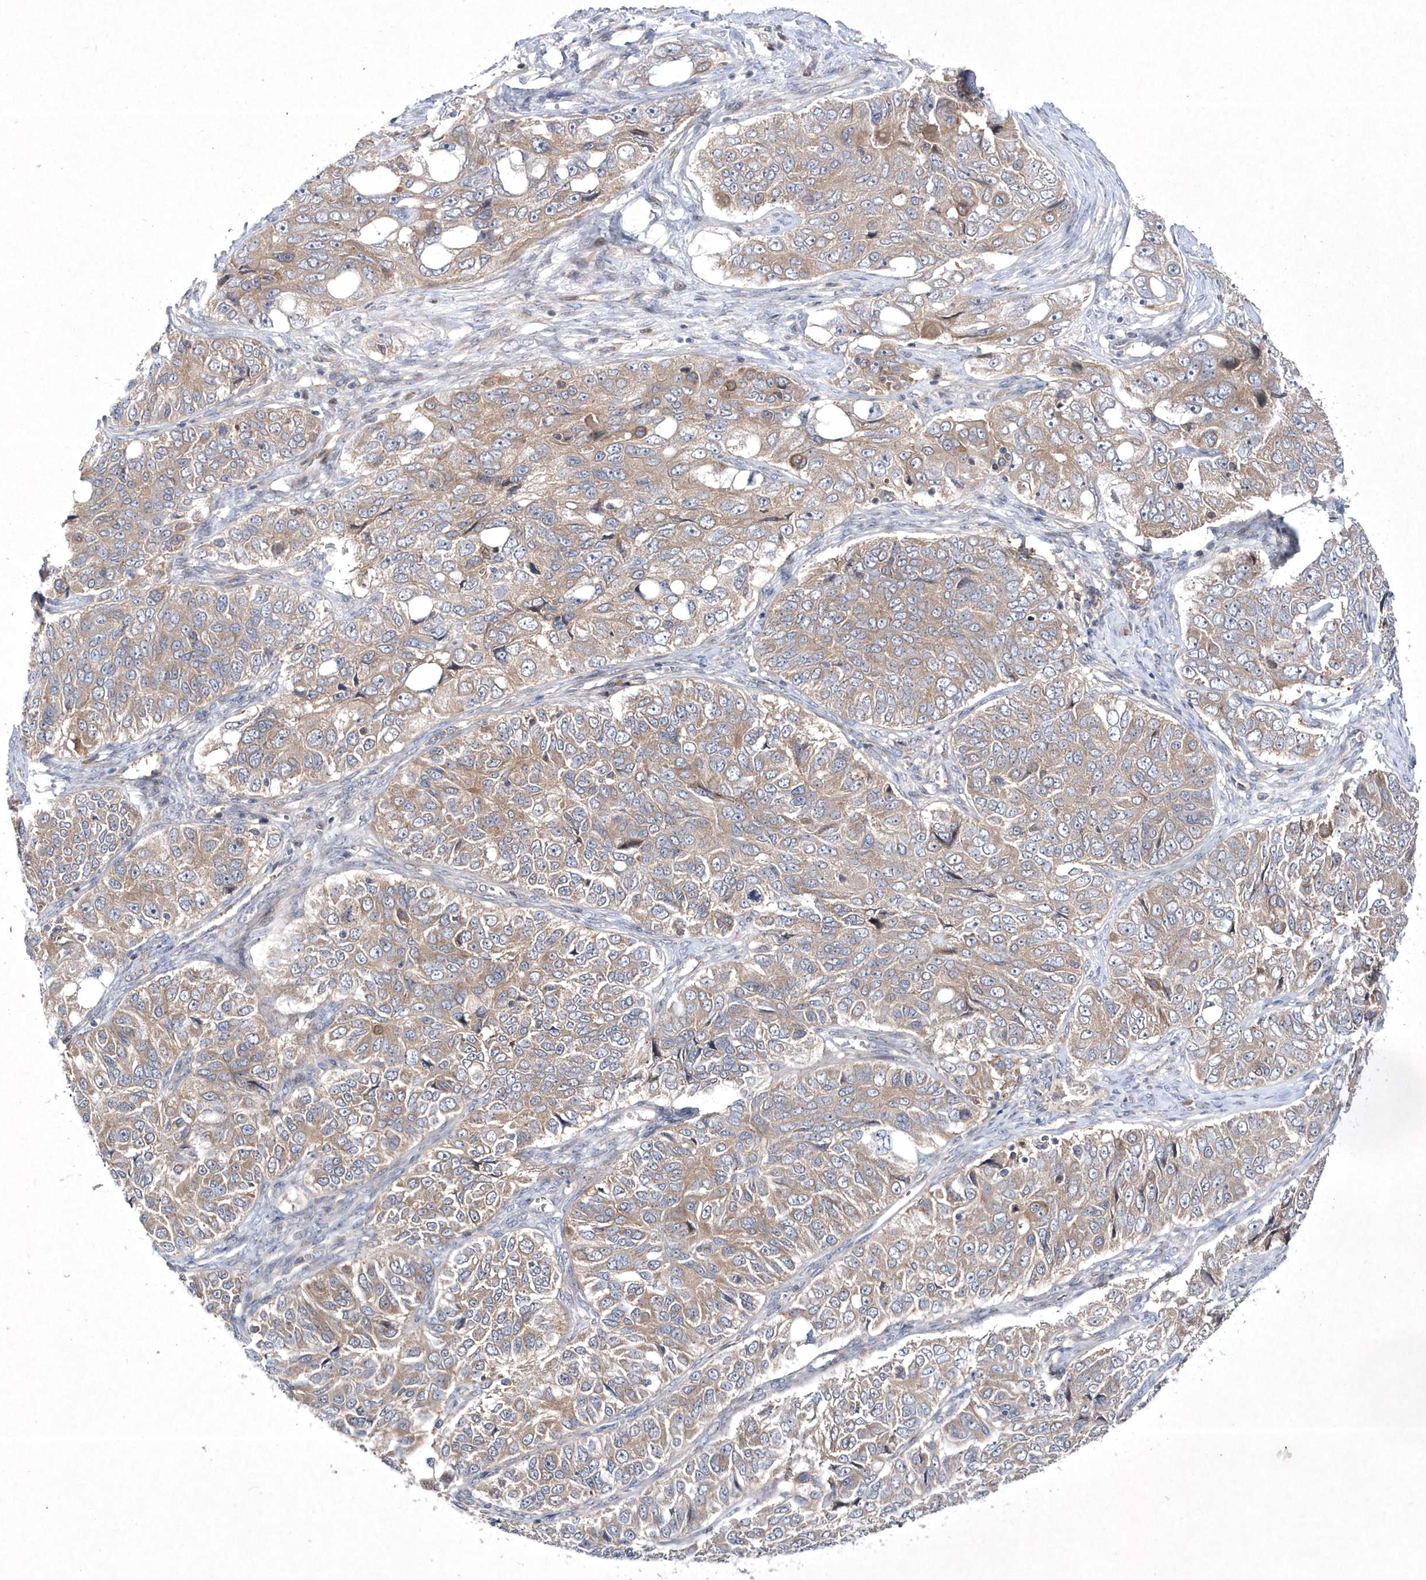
{"staining": {"intensity": "weak", "quantity": ">75%", "location": "cytoplasmic/membranous"}, "tissue": "ovarian cancer", "cell_type": "Tumor cells", "image_type": "cancer", "snomed": [{"axis": "morphology", "description": "Carcinoma, endometroid"}, {"axis": "topography", "description": "Ovary"}], "caption": "This is a photomicrograph of immunohistochemistry (IHC) staining of ovarian endometroid carcinoma, which shows weak positivity in the cytoplasmic/membranous of tumor cells.", "gene": "DSPP", "patient": {"sex": "female", "age": 51}}